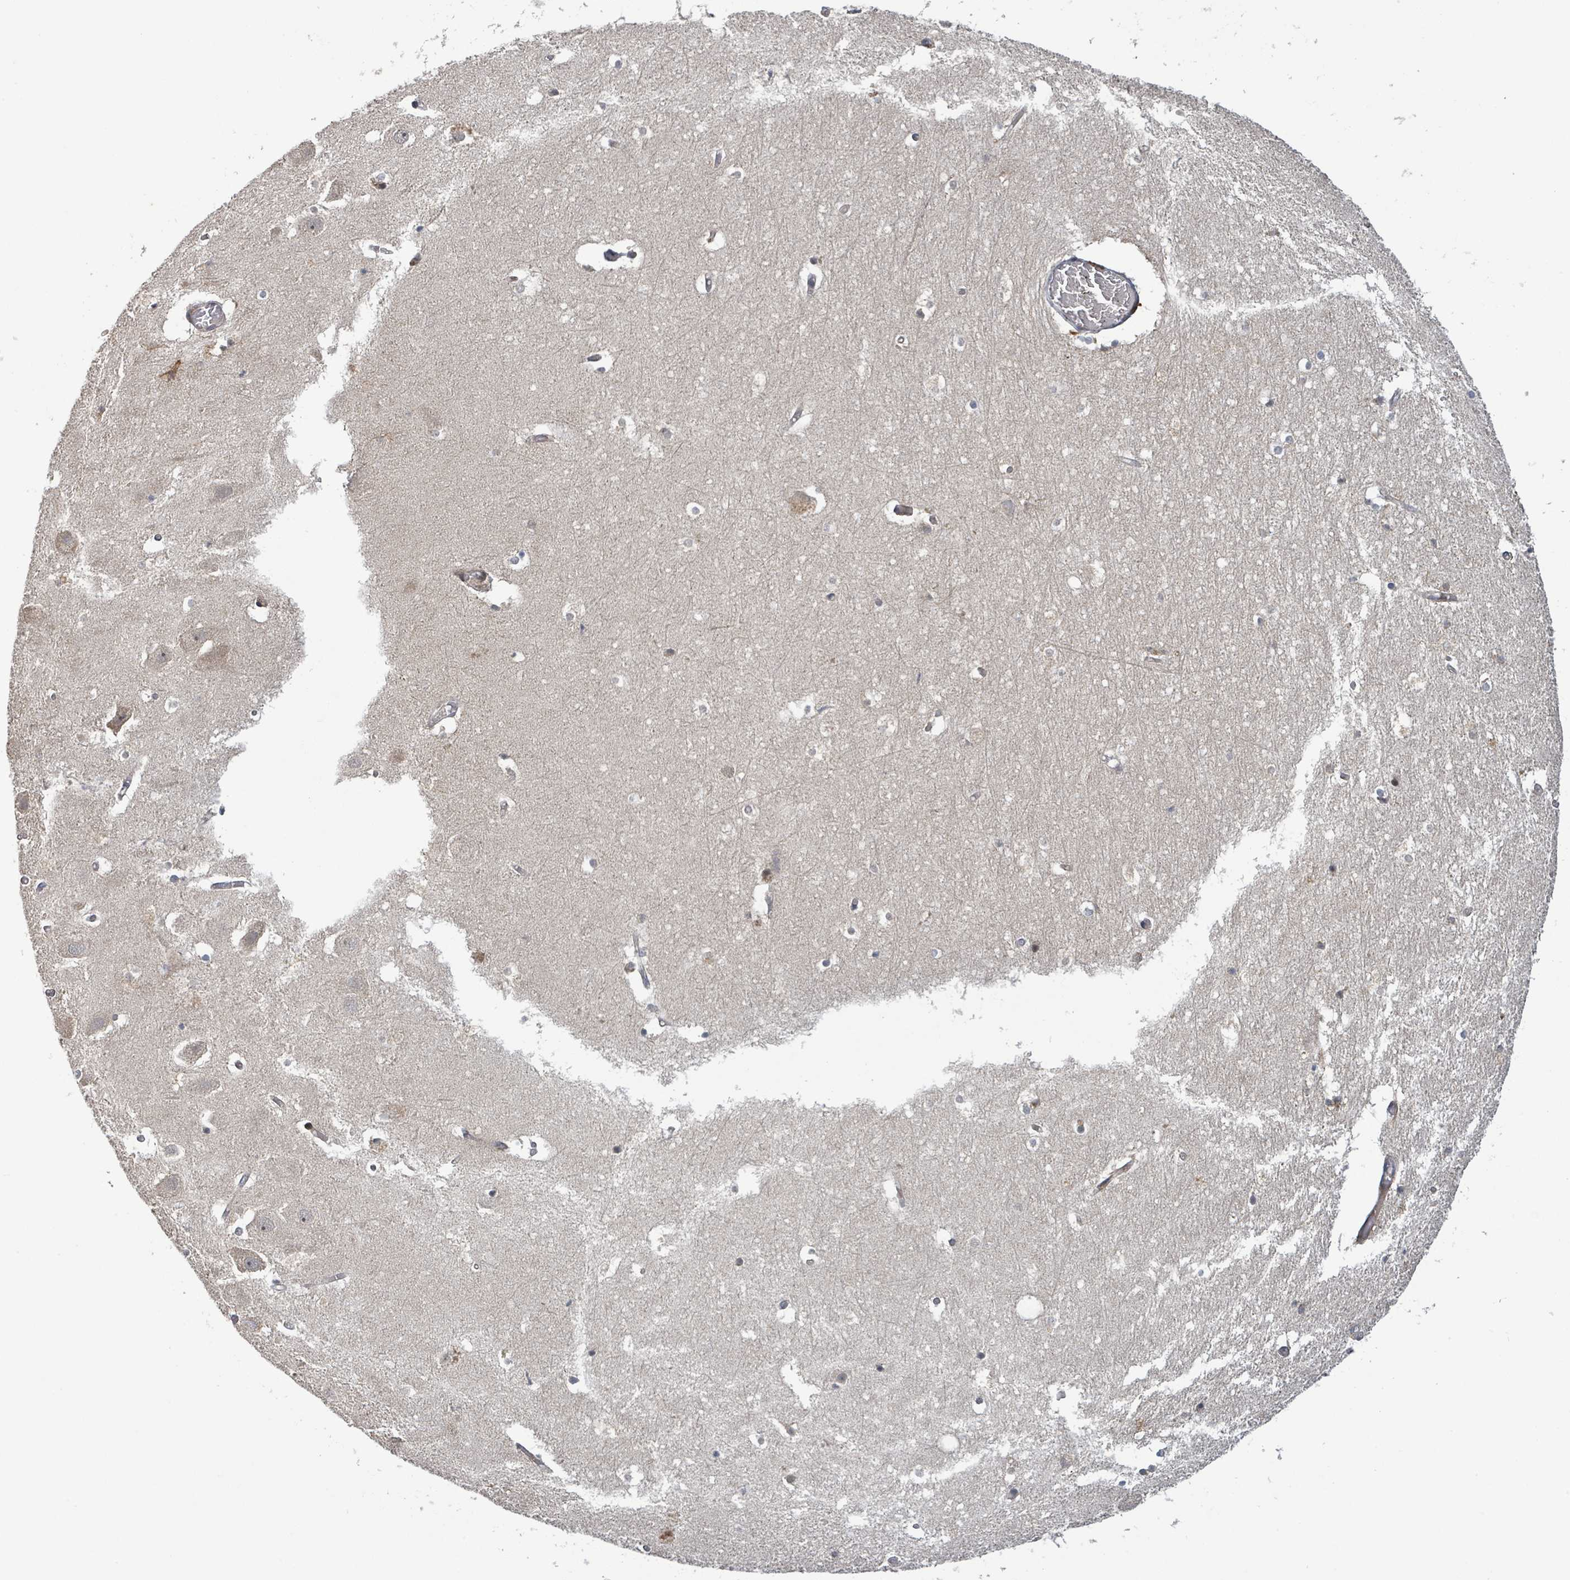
{"staining": {"intensity": "moderate", "quantity": "<25%", "location": "cytoplasmic/membranous,nuclear"}, "tissue": "hippocampus", "cell_type": "Glial cells", "image_type": "normal", "snomed": [{"axis": "morphology", "description": "Normal tissue, NOS"}, {"axis": "topography", "description": "Hippocampus"}], "caption": "Immunohistochemistry (IHC) of benign human hippocampus reveals low levels of moderate cytoplasmic/membranous,nuclear staining in about <25% of glial cells.", "gene": "ITGA11", "patient": {"sex": "female", "age": 52}}